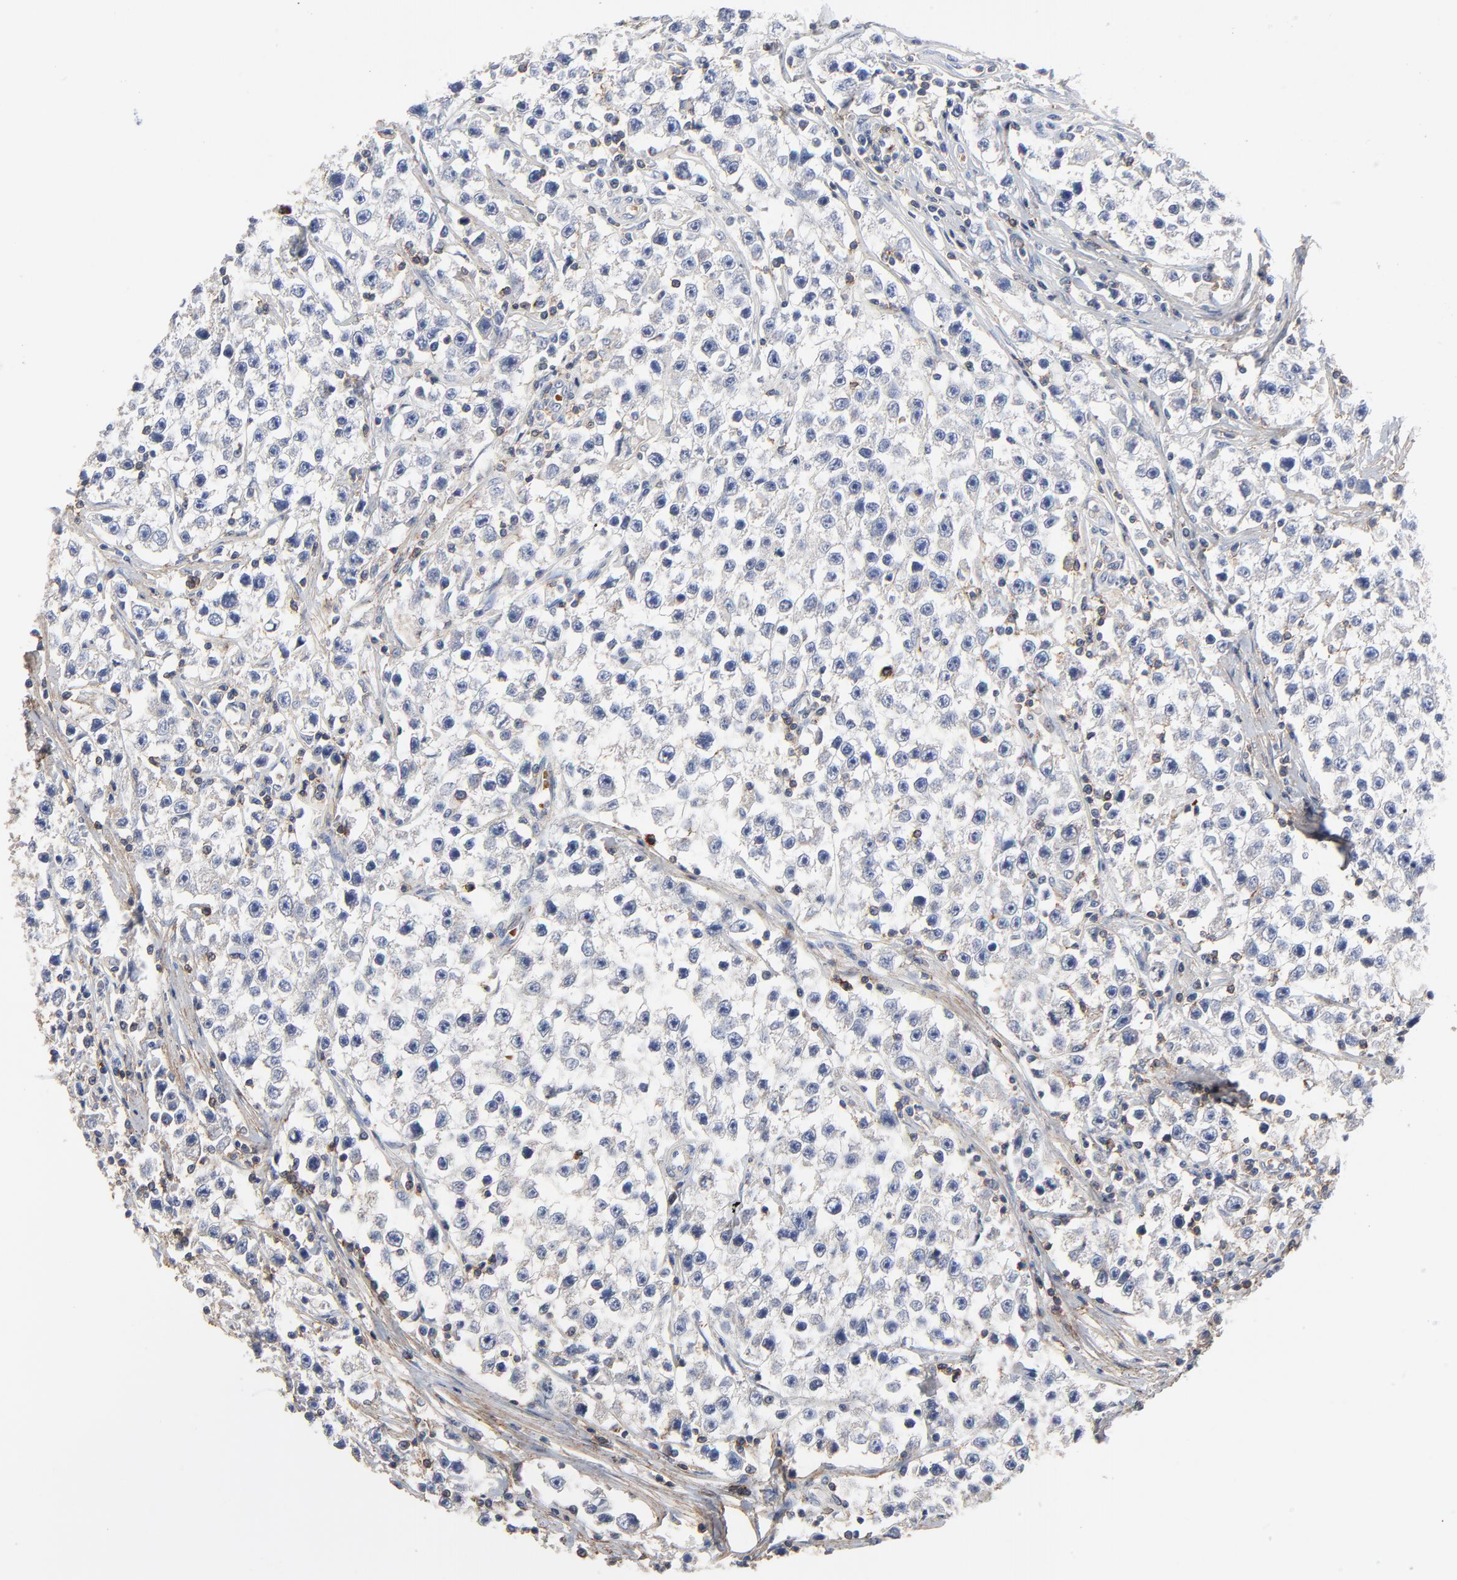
{"staining": {"intensity": "negative", "quantity": "none", "location": "none"}, "tissue": "testis cancer", "cell_type": "Tumor cells", "image_type": "cancer", "snomed": [{"axis": "morphology", "description": "Seminoma, NOS"}, {"axis": "topography", "description": "Testis"}], "caption": "IHC image of neoplastic tissue: seminoma (testis) stained with DAB reveals no significant protein expression in tumor cells. Nuclei are stained in blue.", "gene": "SKAP1", "patient": {"sex": "male", "age": 35}}